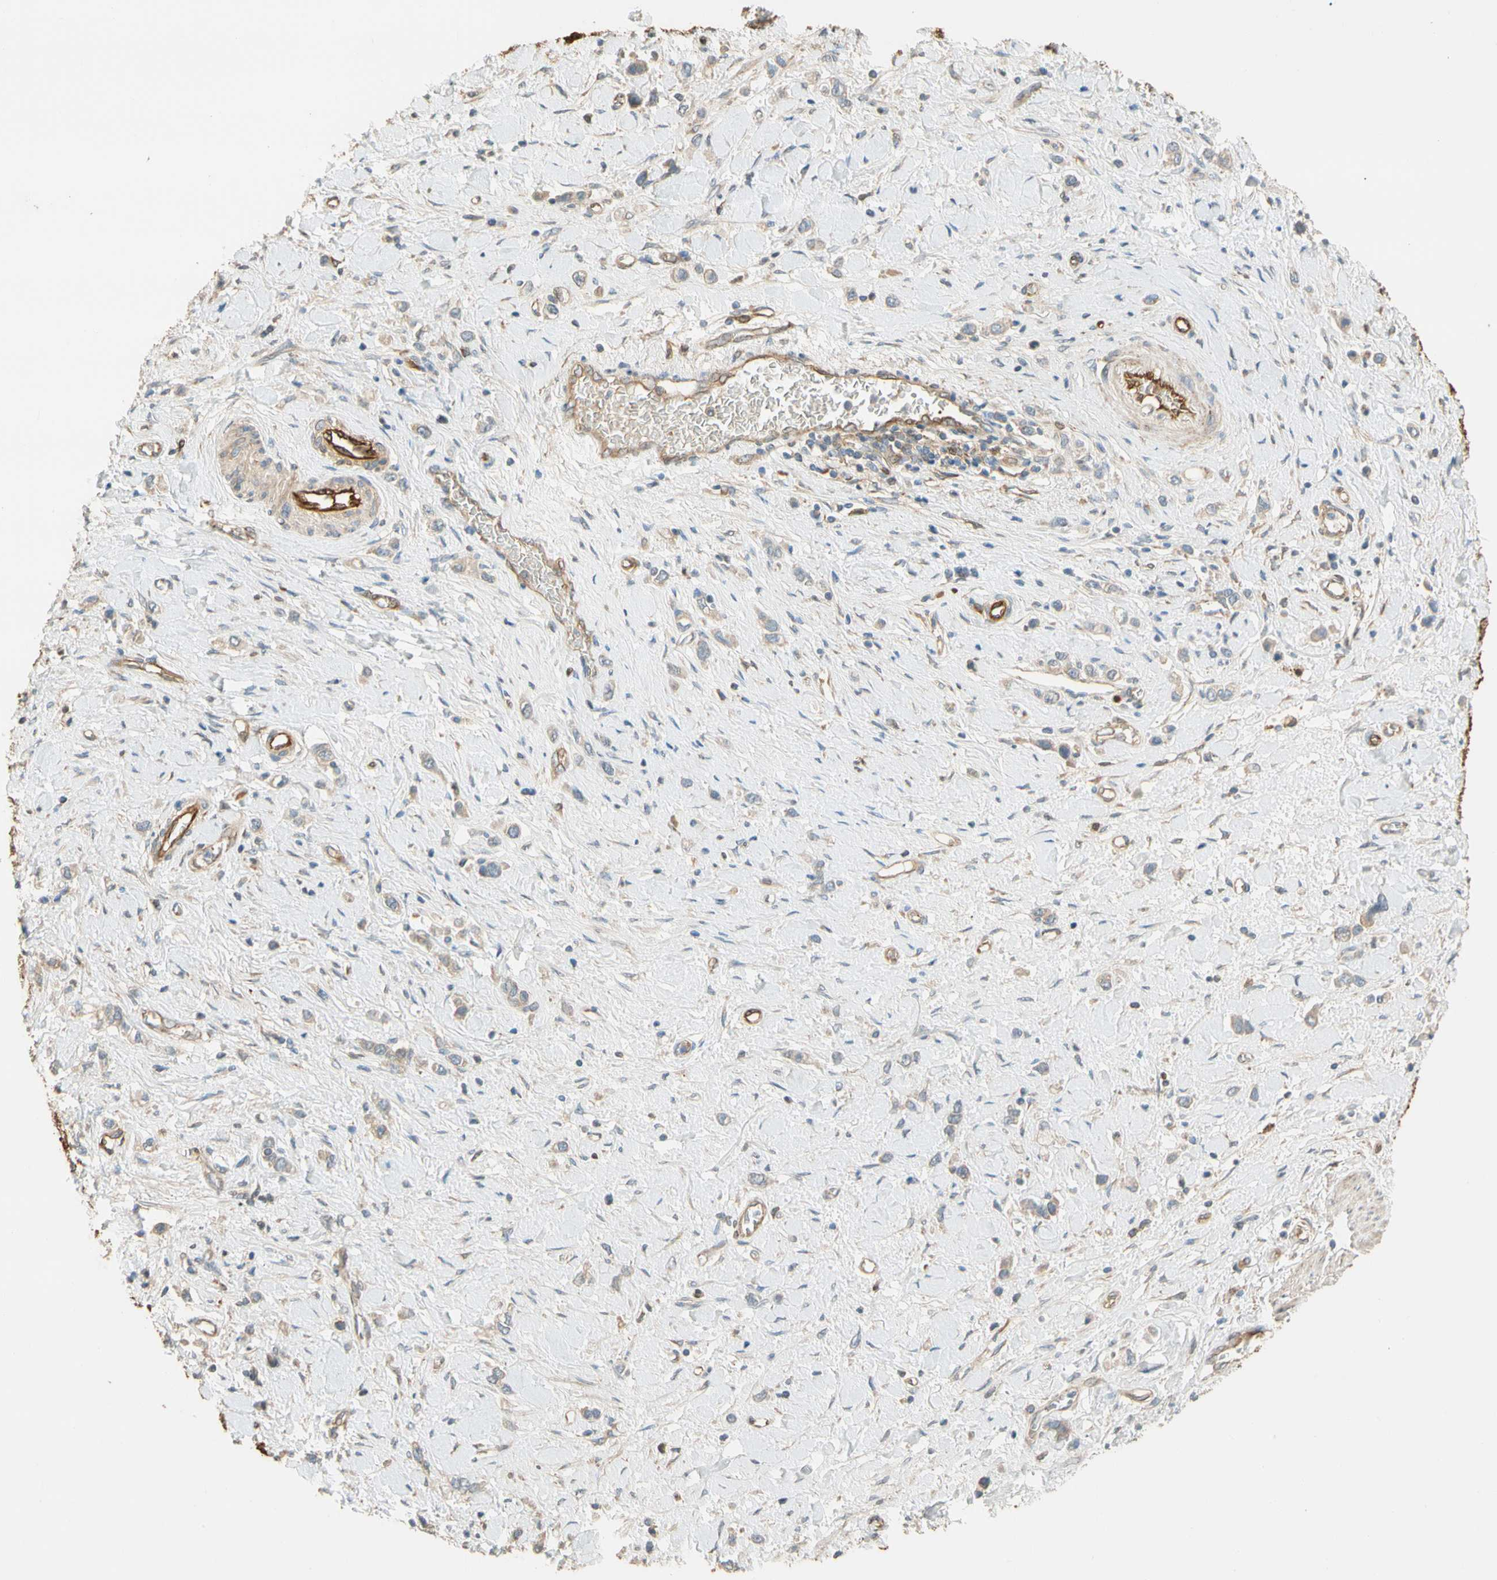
{"staining": {"intensity": "weak", "quantity": ">75%", "location": "cytoplasmic/membranous"}, "tissue": "stomach cancer", "cell_type": "Tumor cells", "image_type": "cancer", "snomed": [{"axis": "morphology", "description": "Normal tissue, NOS"}, {"axis": "morphology", "description": "Adenocarcinoma, NOS"}, {"axis": "topography", "description": "Stomach, upper"}, {"axis": "topography", "description": "Stomach"}], "caption": "Stomach adenocarcinoma stained with DAB (3,3'-diaminobenzidine) IHC shows low levels of weak cytoplasmic/membranous positivity in approximately >75% of tumor cells.", "gene": "PARP14", "patient": {"sex": "female", "age": 65}}